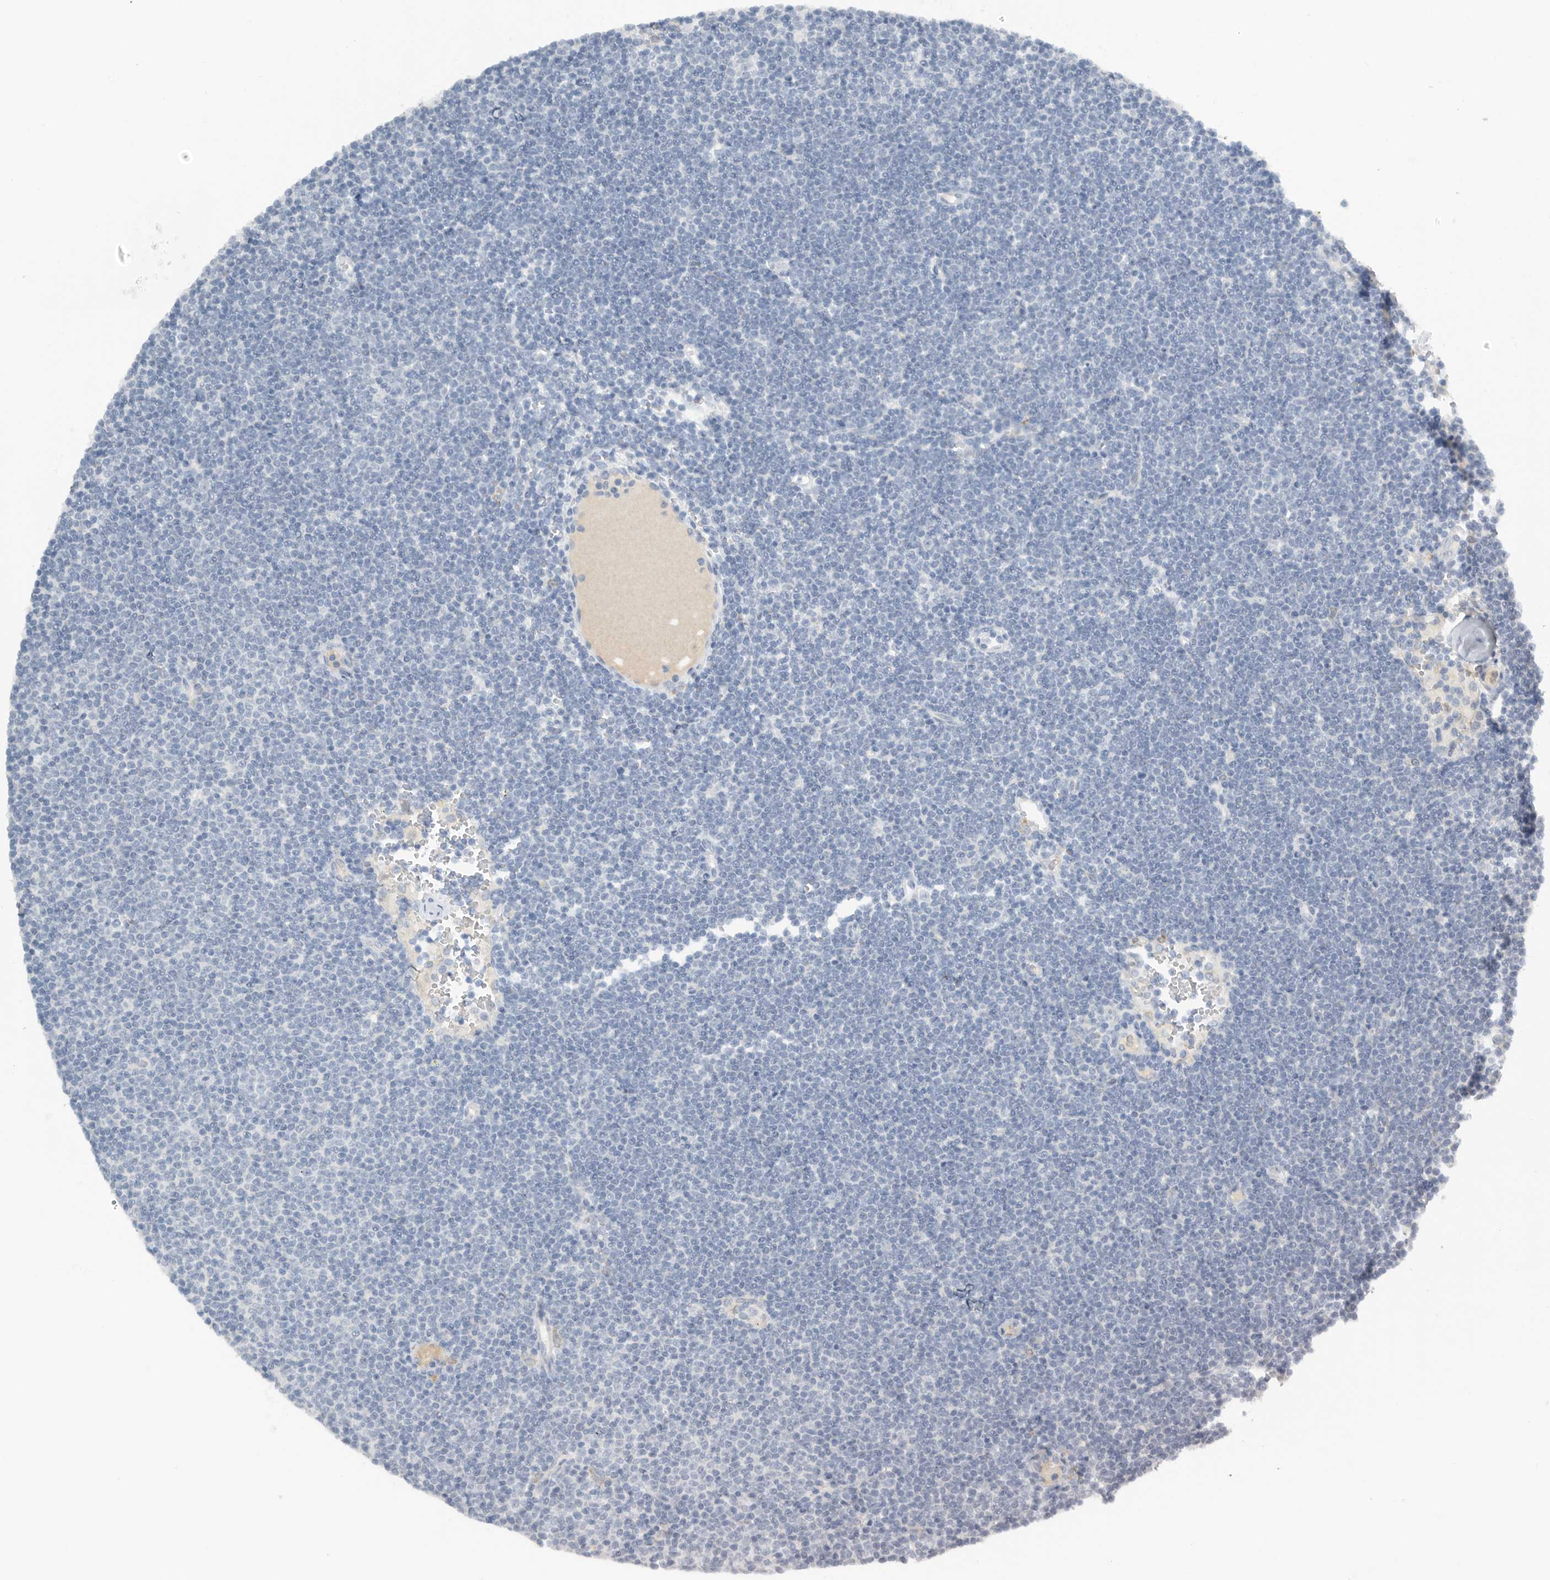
{"staining": {"intensity": "negative", "quantity": "none", "location": "none"}, "tissue": "lymphoma", "cell_type": "Tumor cells", "image_type": "cancer", "snomed": [{"axis": "morphology", "description": "Malignant lymphoma, non-Hodgkin's type, Low grade"}, {"axis": "topography", "description": "Lymph node"}], "caption": "An immunohistochemistry image of malignant lymphoma, non-Hodgkin's type (low-grade) is shown. There is no staining in tumor cells of malignant lymphoma, non-Hodgkin's type (low-grade).", "gene": "PAM", "patient": {"sex": "female", "age": 53}}